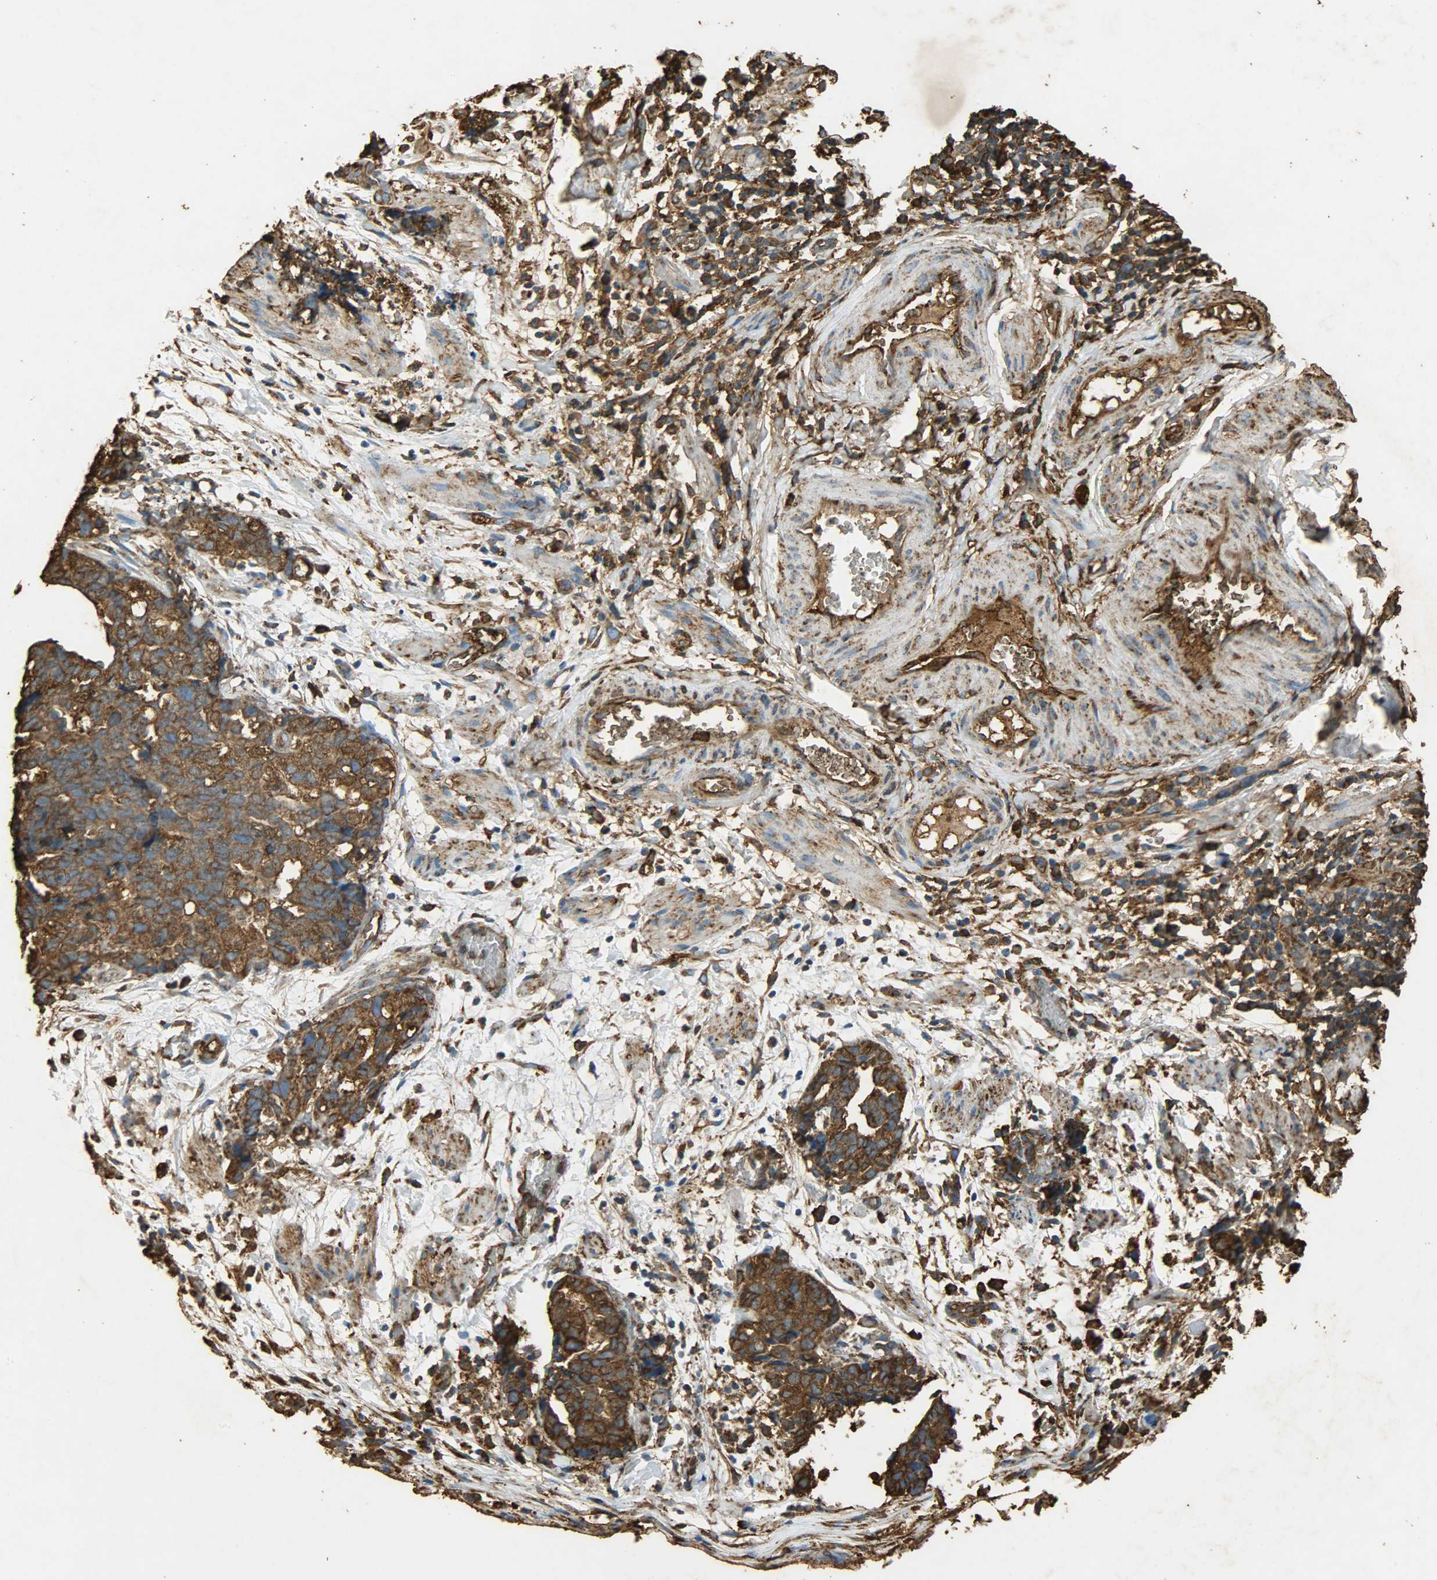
{"staining": {"intensity": "strong", "quantity": ">75%", "location": "cytoplasmic/membranous"}, "tissue": "ovarian cancer", "cell_type": "Tumor cells", "image_type": "cancer", "snomed": [{"axis": "morphology", "description": "Normal tissue, NOS"}, {"axis": "morphology", "description": "Cystadenocarcinoma, serous, NOS"}, {"axis": "topography", "description": "Fallopian tube"}, {"axis": "topography", "description": "Ovary"}], "caption": "Immunohistochemical staining of human ovarian cancer (serous cystadenocarcinoma) demonstrates high levels of strong cytoplasmic/membranous protein expression in about >75% of tumor cells.", "gene": "HSP90B1", "patient": {"sex": "female", "age": 56}}